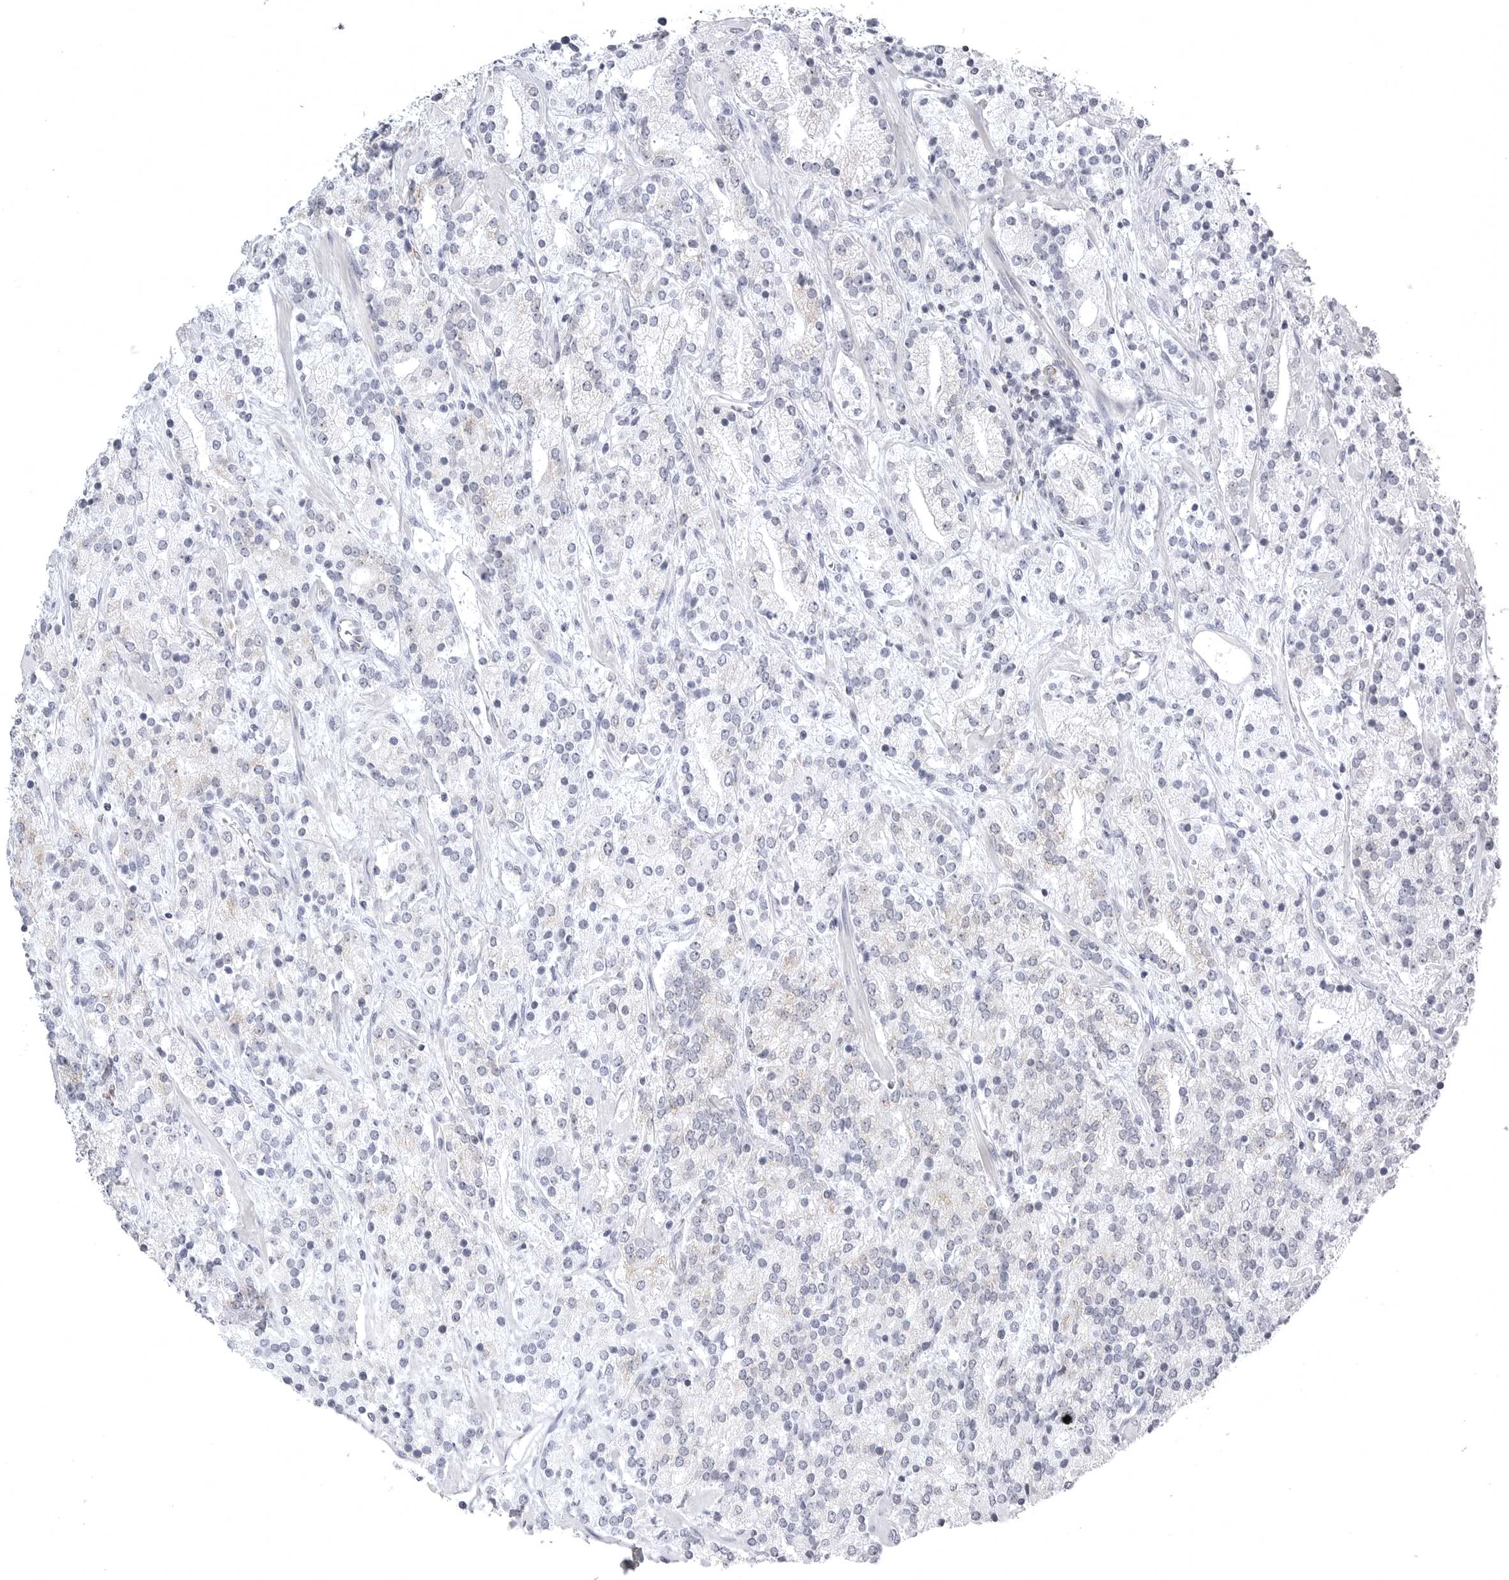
{"staining": {"intensity": "moderate", "quantity": "25%-75%", "location": "cytoplasmic/membranous"}, "tissue": "prostate cancer", "cell_type": "Tumor cells", "image_type": "cancer", "snomed": [{"axis": "morphology", "description": "Adenocarcinoma, High grade"}, {"axis": "topography", "description": "Prostate"}], "caption": "Human high-grade adenocarcinoma (prostate) stained for a protein (brown) reveals moderate cytoplasmic/membranous positive expression in approximately 25%-75% of tumor cells.", "gene": "TUFM", "patient": {"sex": "male", "age": 71}}